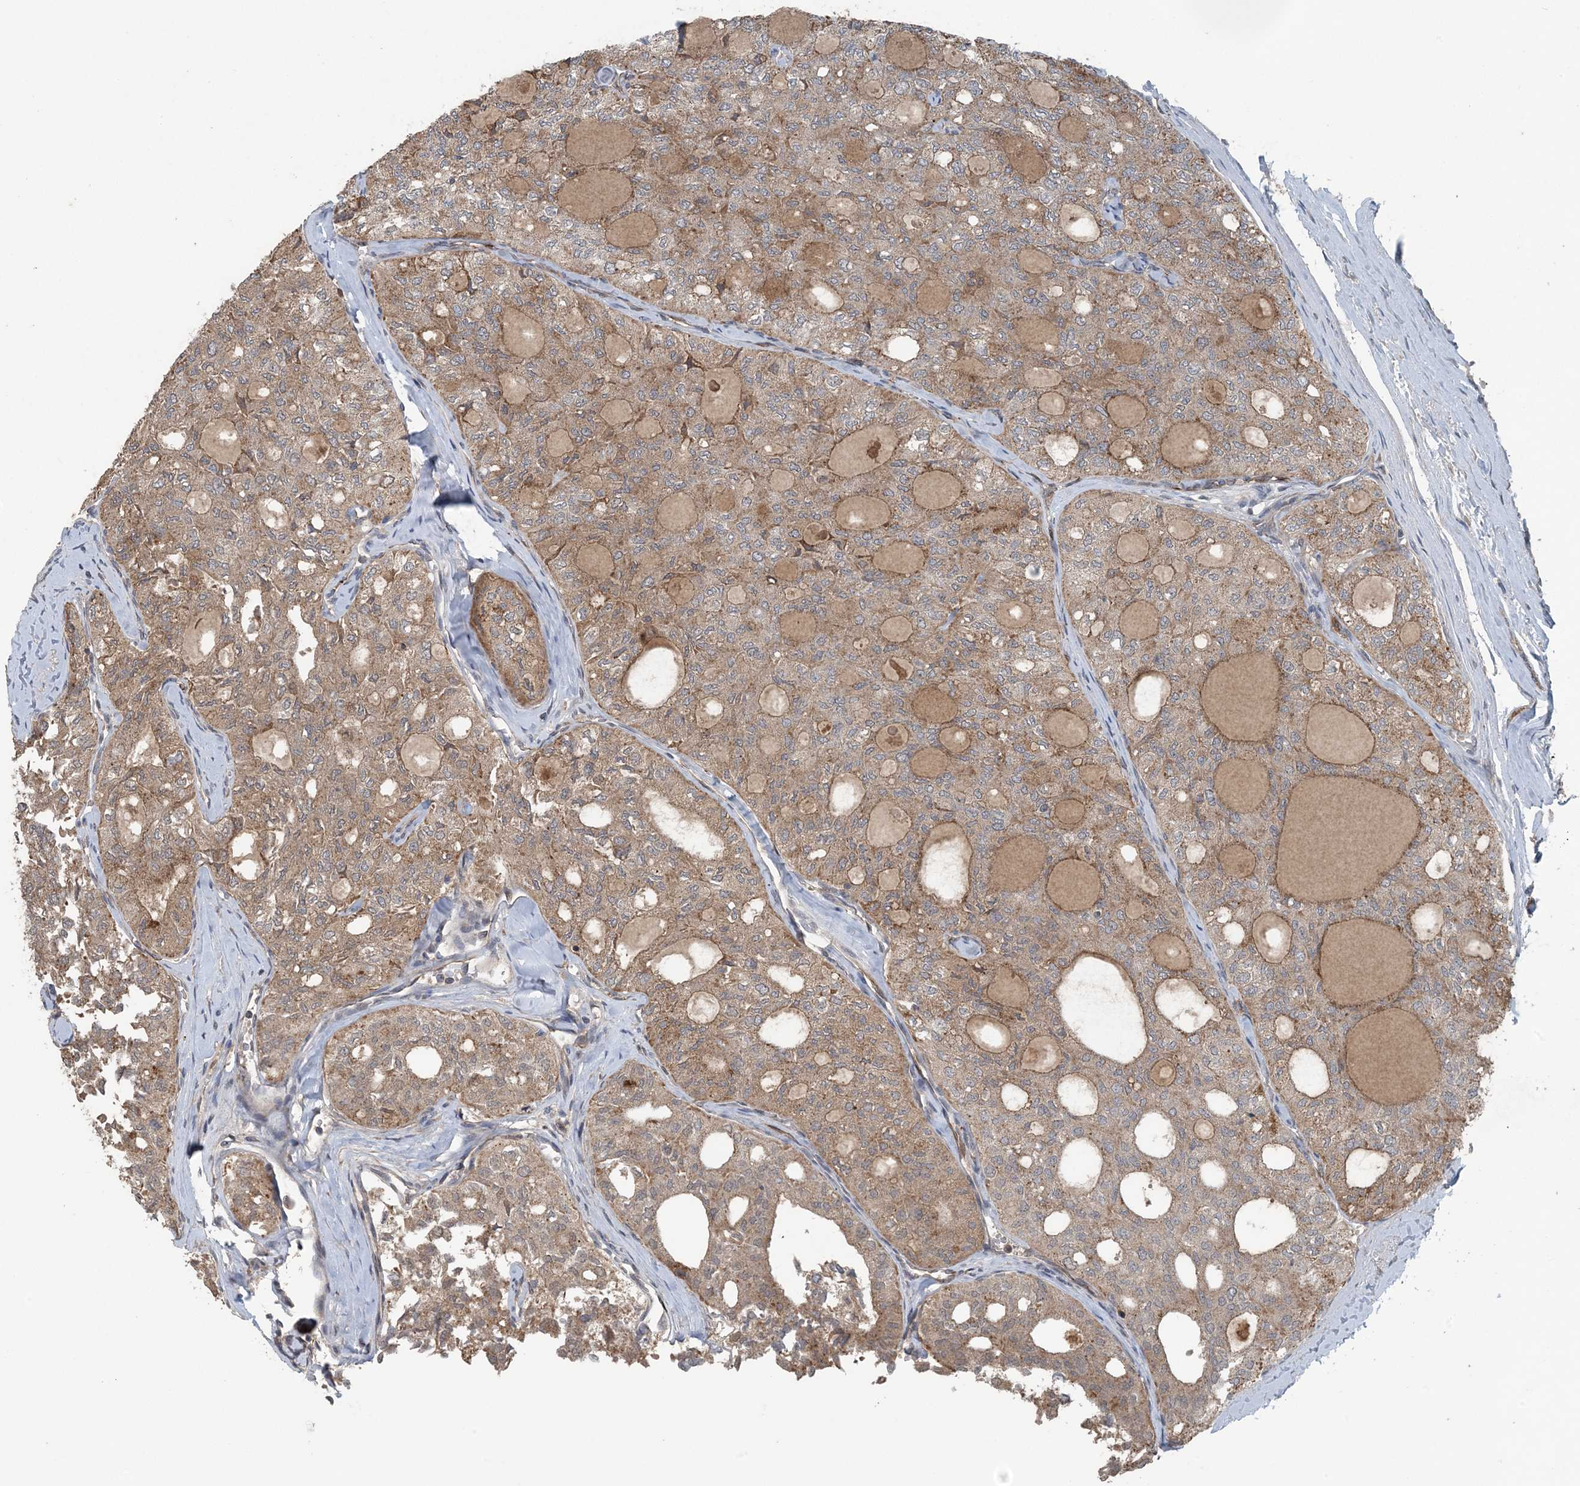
{"staining": {"intensity": "moderate", "quantity": ">75%", "location": "cytoplasmic/membranous"}, "tissue": "thyroid cancer", "cell_type": "Tumor cells", "image_type": "cancer", "snomed": [{"axis": "morphology", "description": "Follicular adenoma carcinoma, NOS"}, {"axis": "topography", "description": "Thyroid gland"}], "caption": "Tumor cells exhibit medium levels of moderate cytoplasmic/membranous staining in about >75% of cells in thyroid follicular adenoma carcinoma. (brown staining indicates protein expression, while blue staining denotes nuclei).", "gene": "MYO9B", "patient": {"sex": "male", "age": 75}}